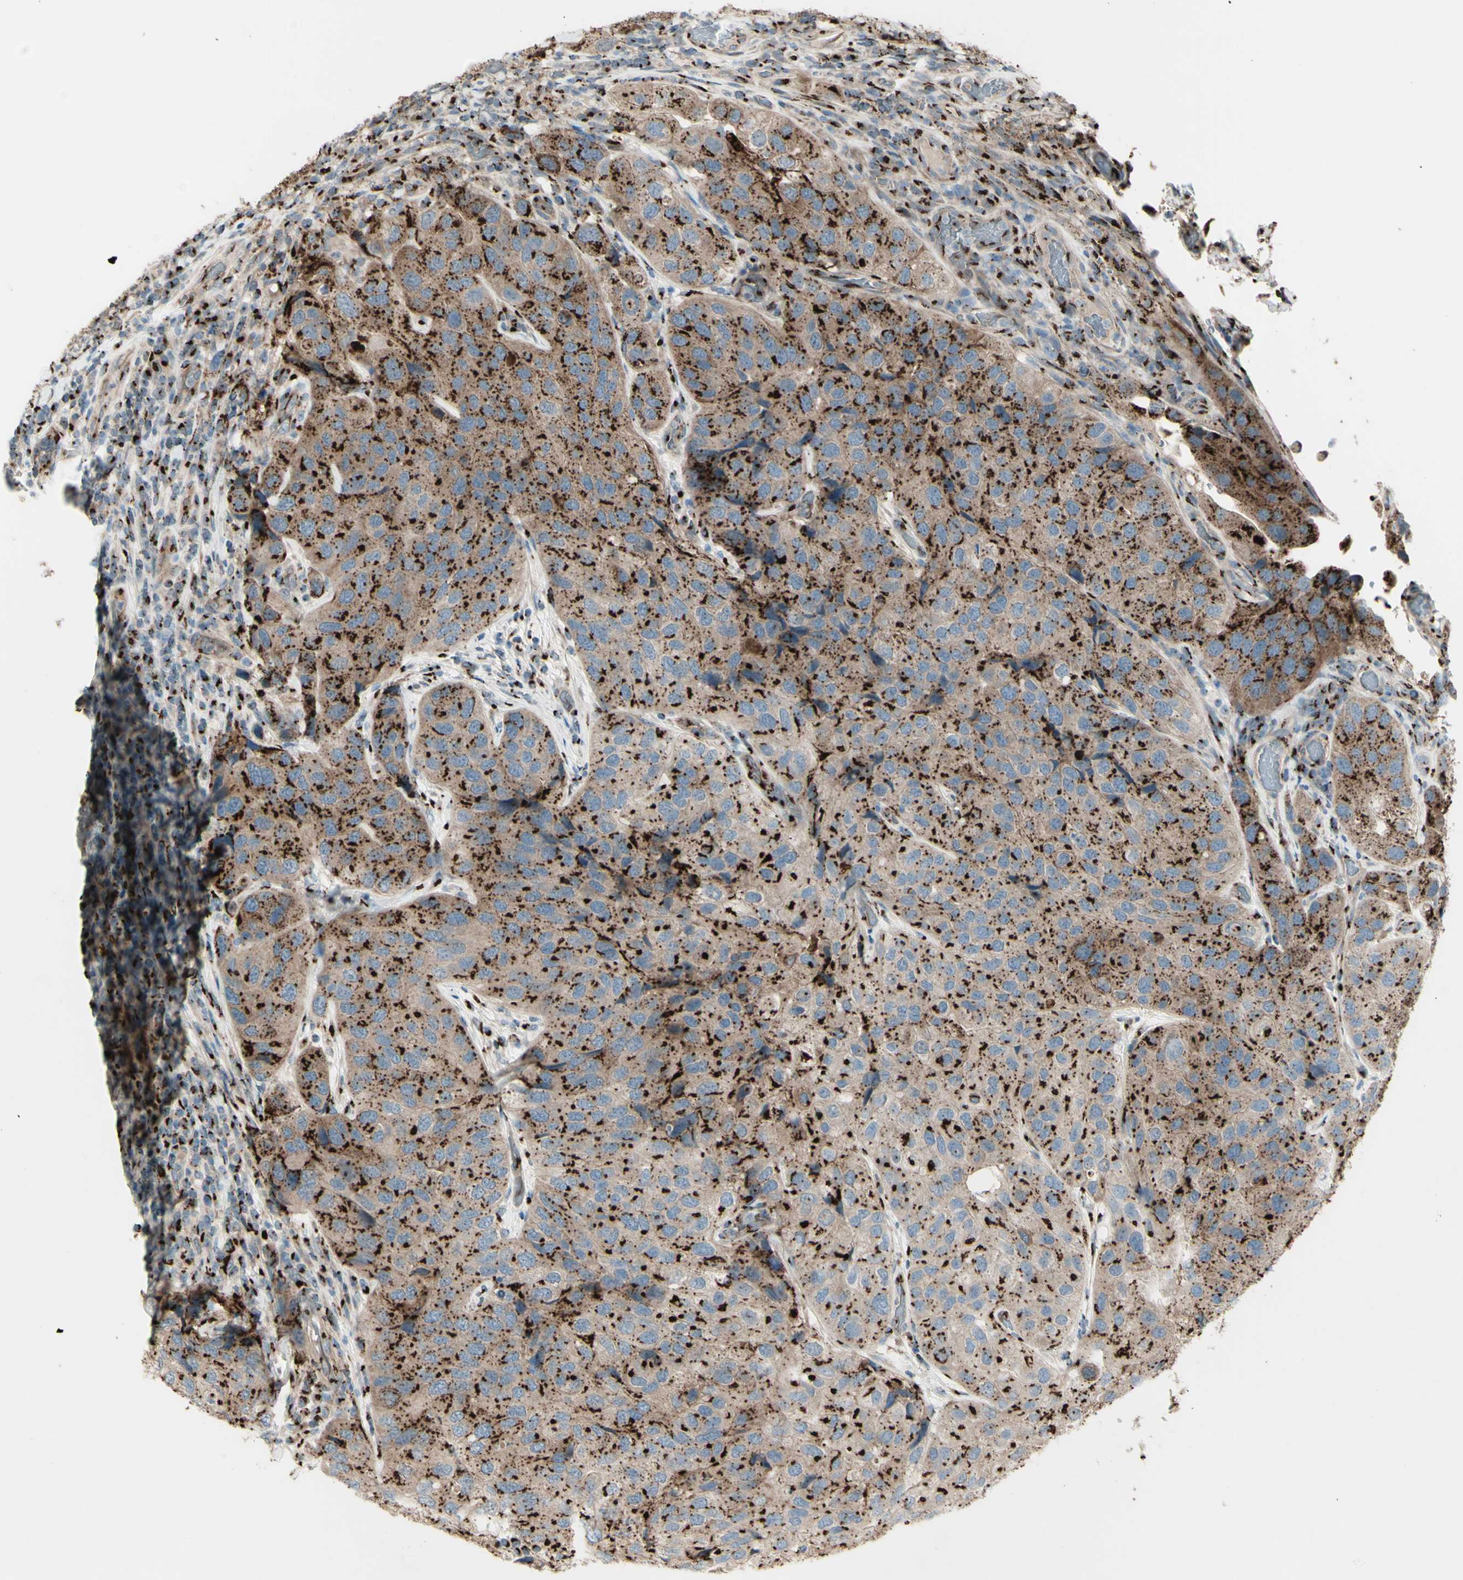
{"staining": {"intensity": "moderate", "quantity": ">75%", "location": "cytoplasmic/membranous"}, "tissue": "urothelial cancer", "cell_type": "Tumor cells", "image_type": "cancer", "snomed": [{"axis": "morphology", "description": "Urothelial carcinoma, High grade"}, {"axis": "topography", "description": "Urinary bladder"}], "caption": "A brown stain labels moderate cytoplasmic/membranous positivity of a protein in human urothelial cancer tumor cells.", "gene": "BPNT2", "patient": {"sex": "female", "age": 64}}